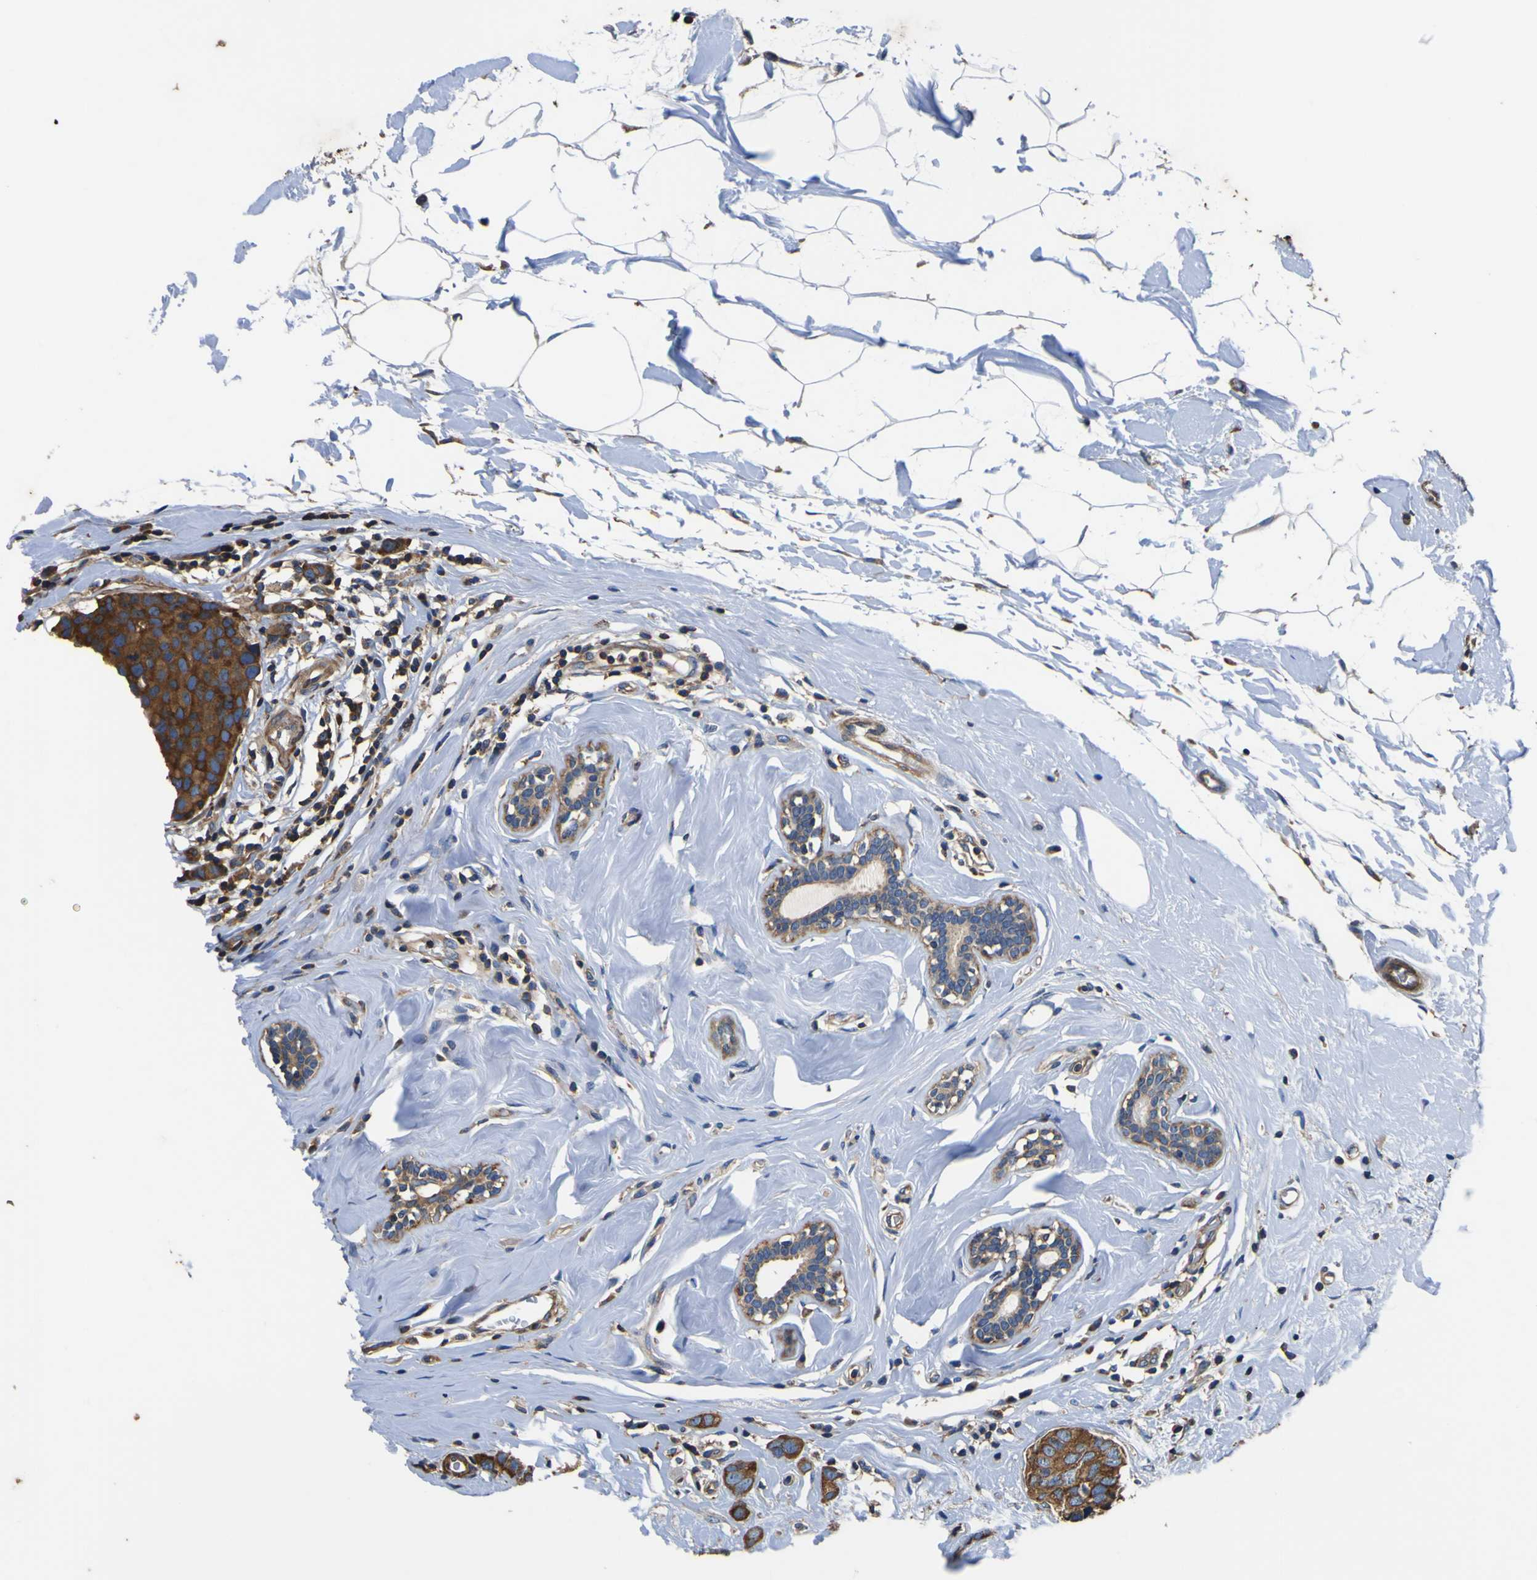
{"staining": {"intensity": "strong", "quantity": ">75%", "location": "cytoplasmic/membranous"}, "tissue": "breast cancer", "cell_type": "Tumor cells", "image_type": "cancer", "snomed": [{"axis": "morphology", "description": "Normal tissue, NOS"}, {"axis": "morphology", "description": "Duct carcinoma"}, {"axis": "topography", "description": "Breast"}], "caption": "Breast infiltrating ductal carcinoma stained with a brown dye shows strong cytoplasmic/membranous positive positivity in about >75% of tumor cells.", "gene": "CNR2", "patient": {"sex": "female", "age": 50}}